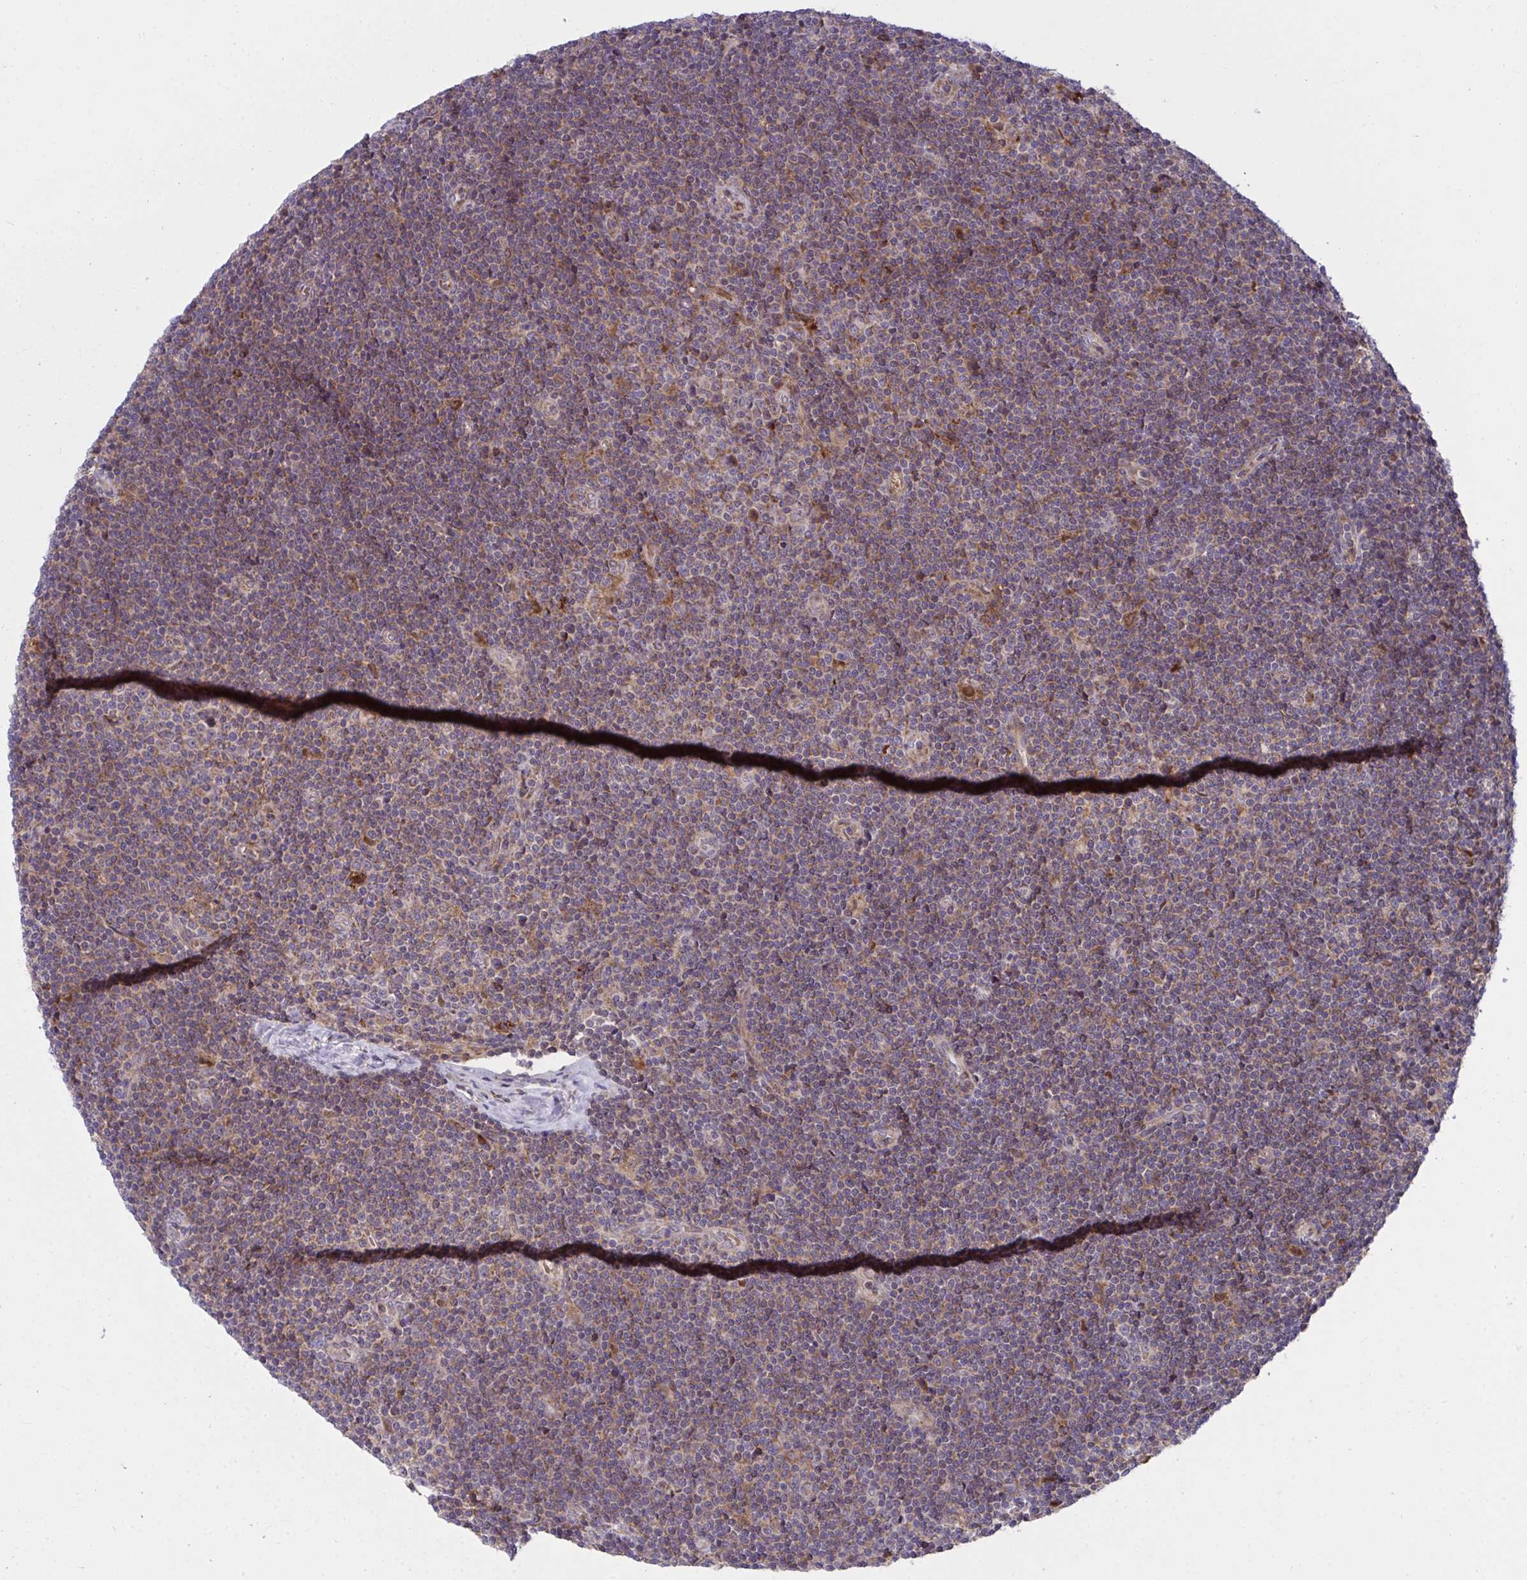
{"staining": {"intensity": "weak", "quantity": "25%-75%", "location": "cytoplasmic/membranous"}, "tissue": "lymphoma", "cell_type": "Tumor cells", "image_type": "cancer", "snomed": [{"axis": "morphology", "description": "Malignant lymphoma, non-Hodgkin's type, Low grade"}, {"axis": "topography", "description": "Lymph node"}], "caption": "About 25%-75% of tumor cells in lymphoma demonstrate weak cytoplasmic/membranous protein staining as visualized by brown immunohistochemical staining.", "gene": "C16orf54", "patient": {"sex": "male", "age": 48}}